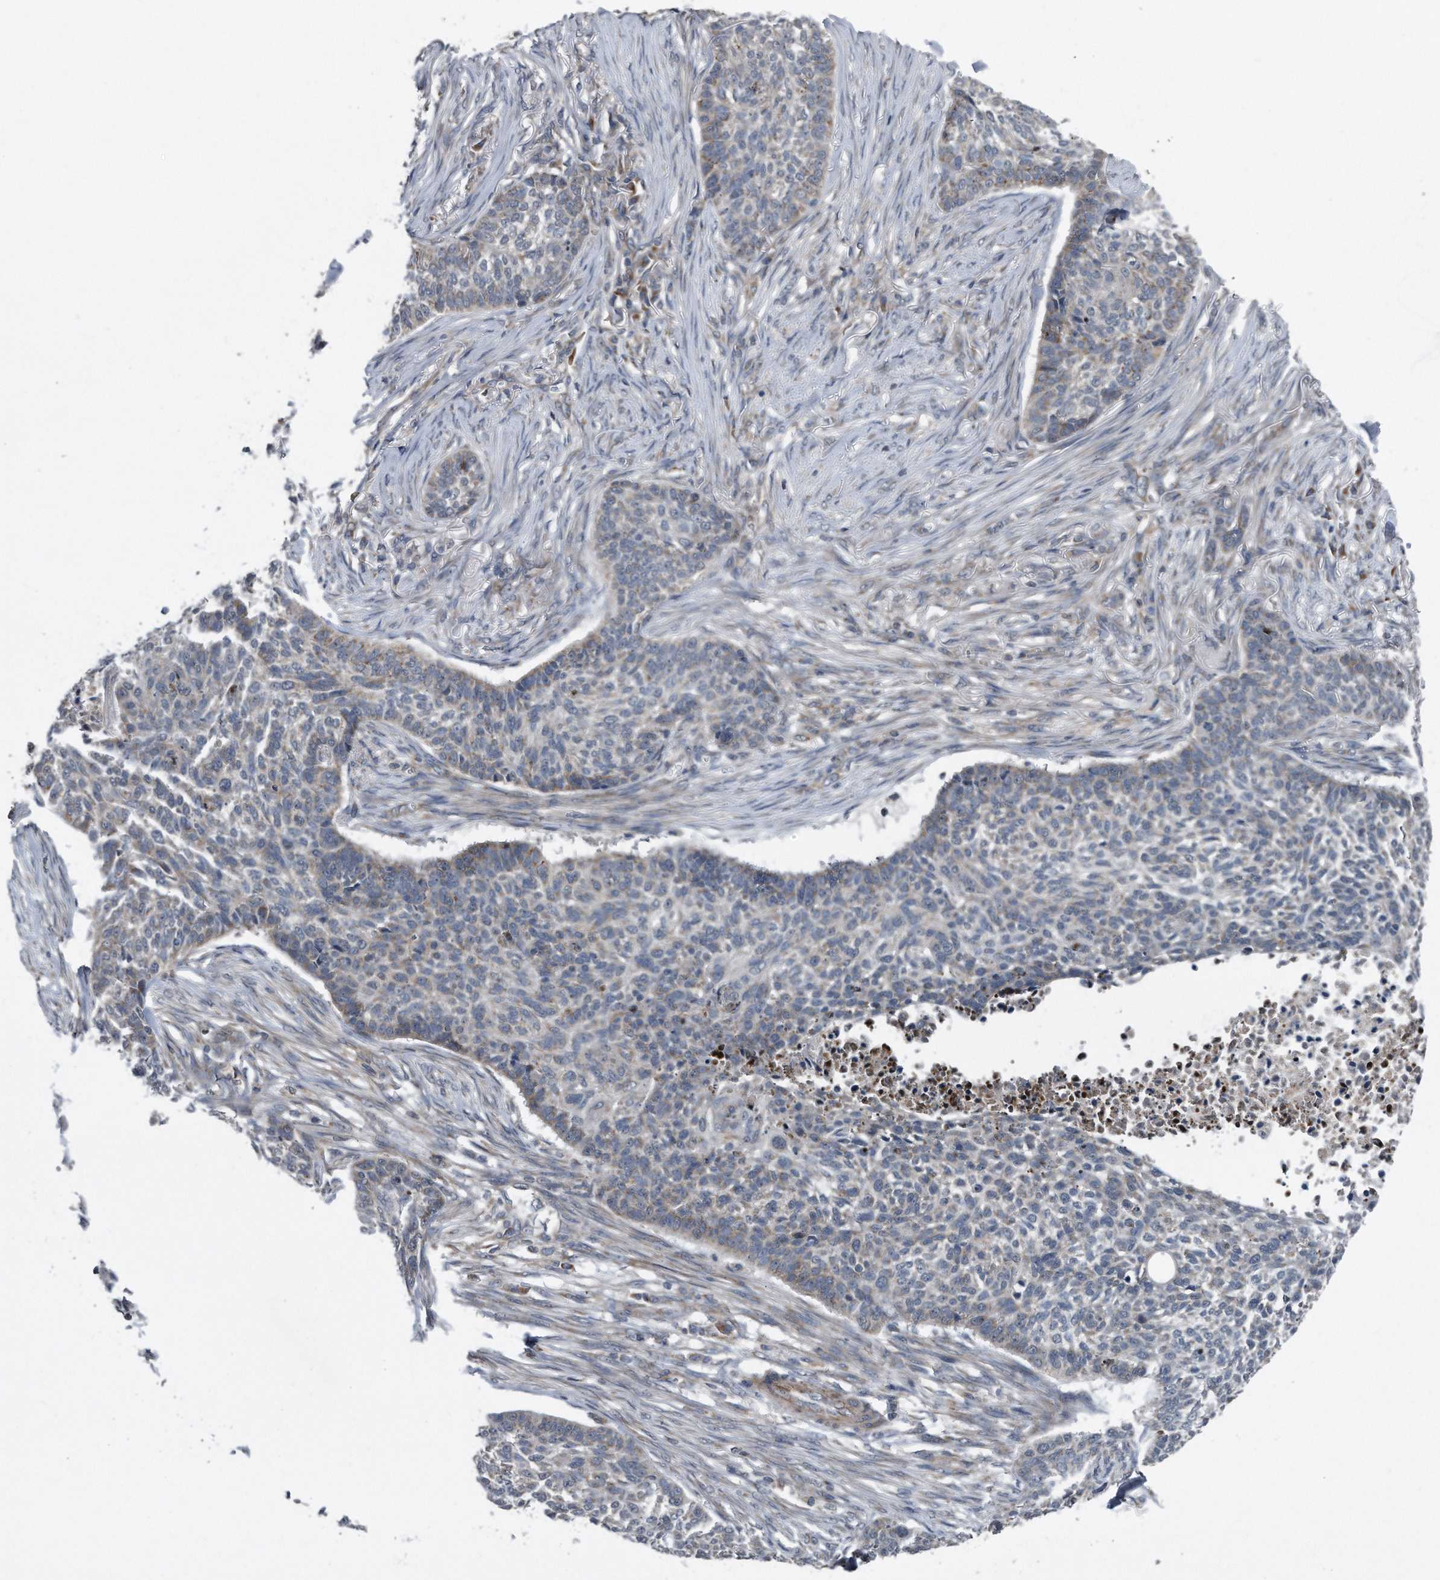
{"staining": {"intensity": "weak", "quantity": "<25%", "location": "cytoplasmic/membranous"}, "tissue": "skin cancer", "cell_type": "Tumor cells", "image_type": "cancer", "snomed": [{"axis": "morphology", "description": "Basal cell carcinoma"}, {"axis": "topography", "description": "Skin"}], "caption": "An immunohistochemistry image of skin cancer (basal cell carcinoma) is shown. There is no staining in tumor cells of skin cancer (basal cell carcinoma). Nuclei are stained in blue.", "gene": "LYRM4", "patient": {"sex": "male", "age": 85}}